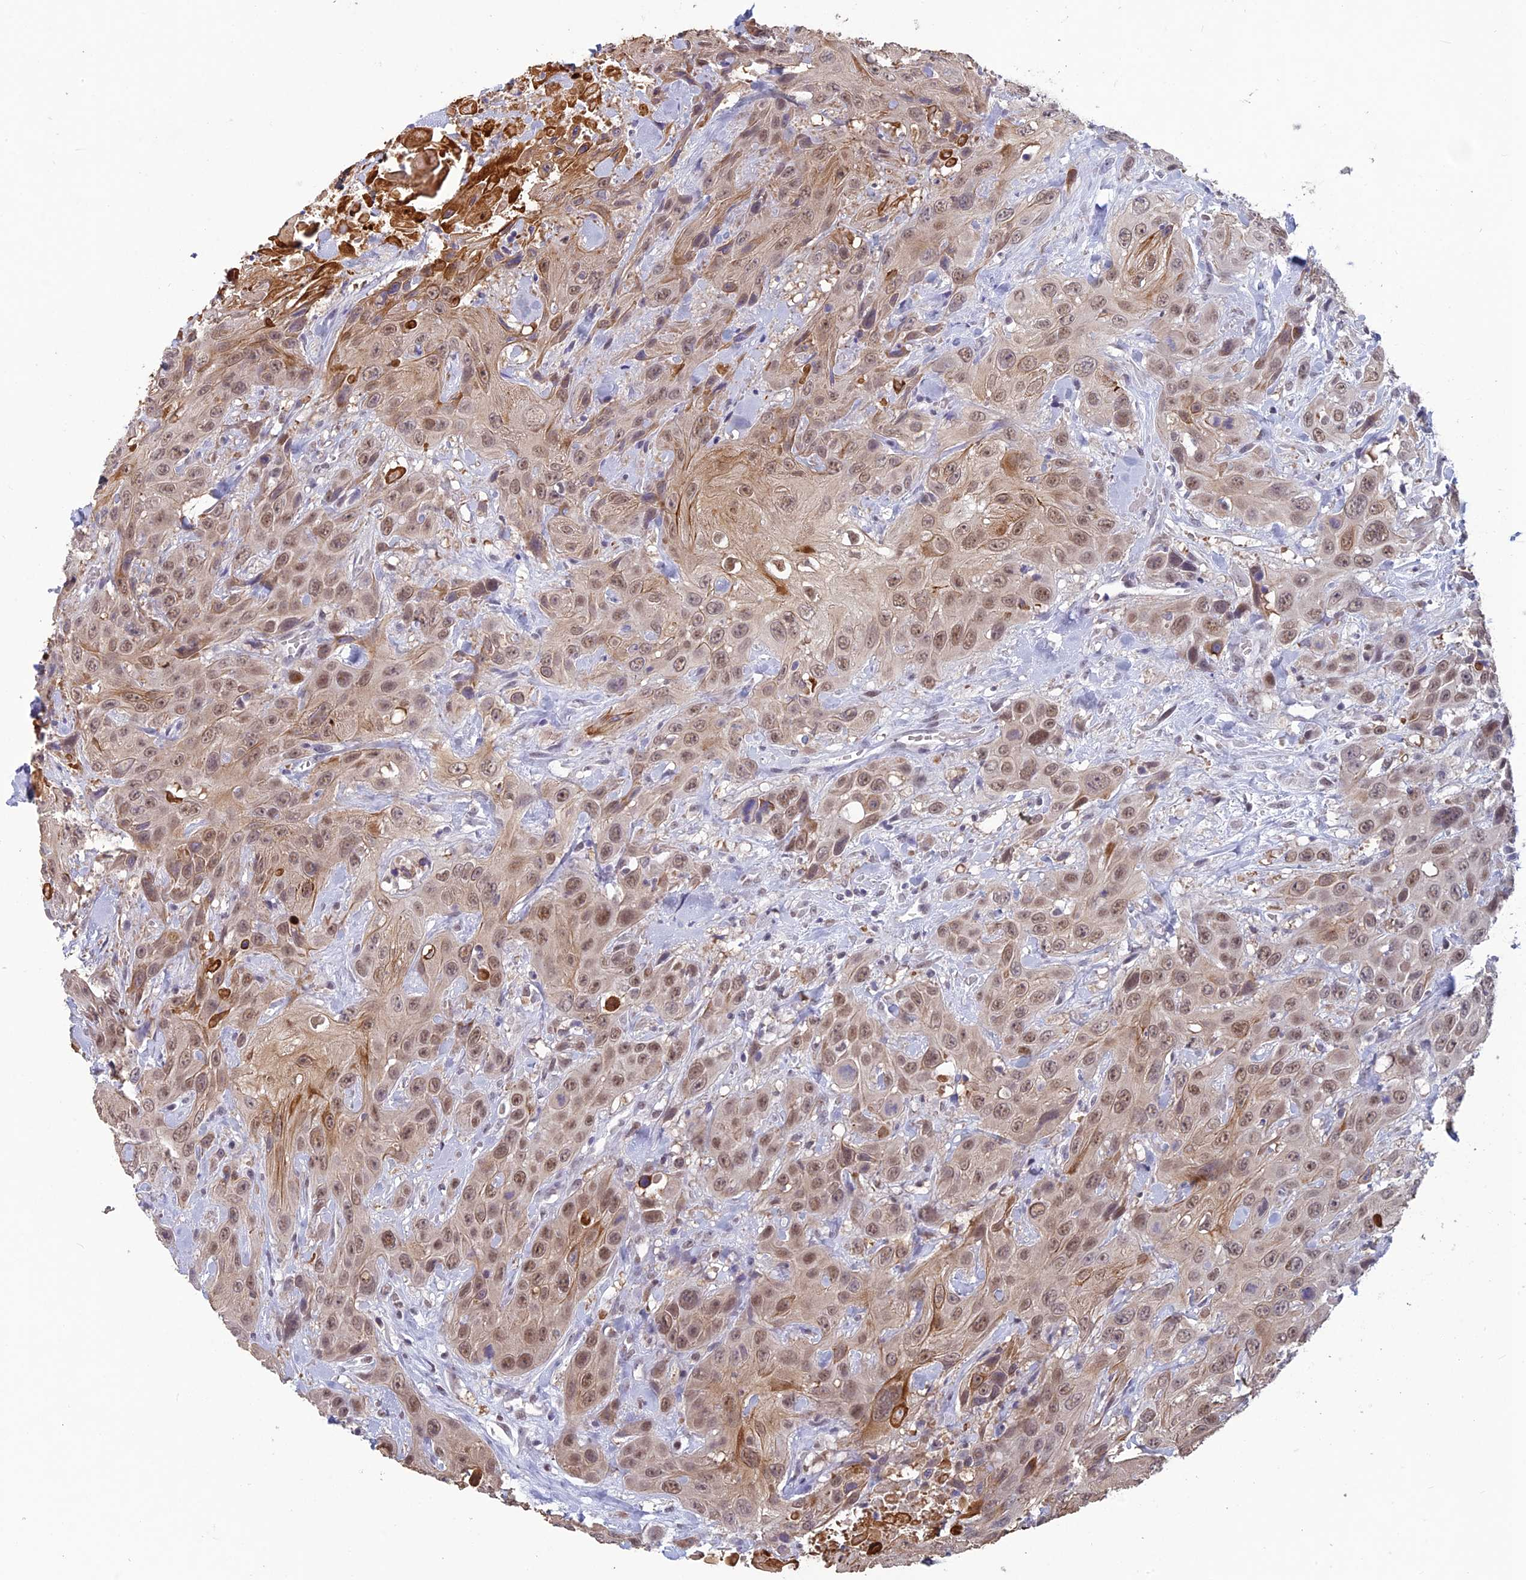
{"staining": {"intensity": "moderate", "quantity": ">75%", "location": "nuclear"}, "tissue": "head and neck cancer", "cell_type": "Tumor cells", "image_type": "cancer", "snomed": [{"axis": "morphology", "description": "Squamous cell carcinoma, NOS"}, {"axis": "topography", "description": "Head-Neck"}], "caption": "Human head and neck cancer (squamous cell carcinoma) stained with a brown dye demonstrates moderate nuclear positive expression in about >75% of tumor cells.", "gene": "MT-CO3", "patient": {"sex": "male", "age": 81}}